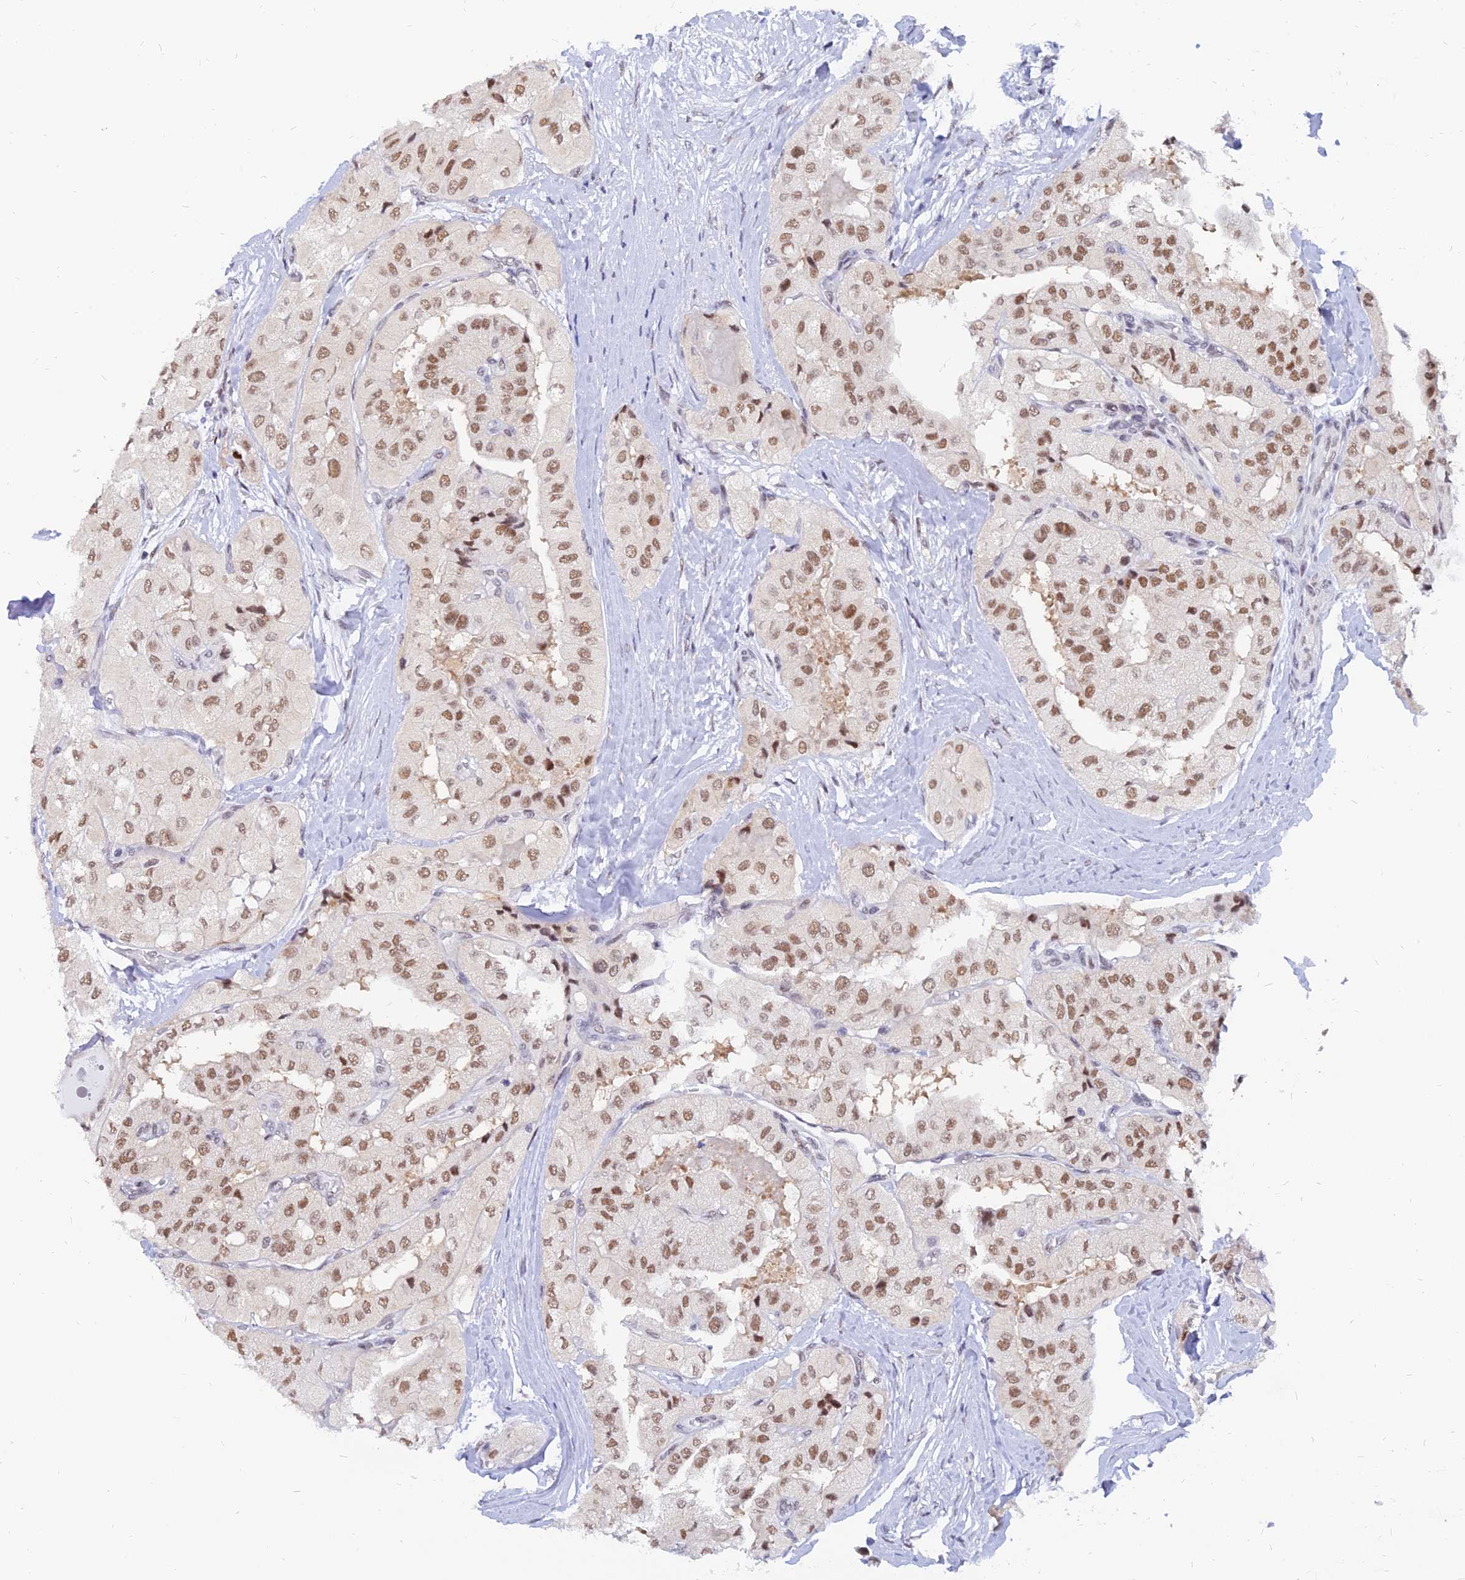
{"staining": {"intensity": "moderate", "quantity": ">75%", "location": "nuclear"}, "tissue": "thyroid cancer", "cell_type": "Tumor cells", "image_type": "cancer", "snomed": [{"axis": "morphology", "description": "Papillary adenocarcinoma, NOS"}, {"axis": "topography", "description": "Thyroid gland"}], "caption": "Immunohistochemistry (IHC) (DAB) staining of thyroid cancer exhibits moderate nuclear protein staining in about >75% of tumor cells.", "gene": "DPY30", "patient": {"sex": "female", "age": 59}}